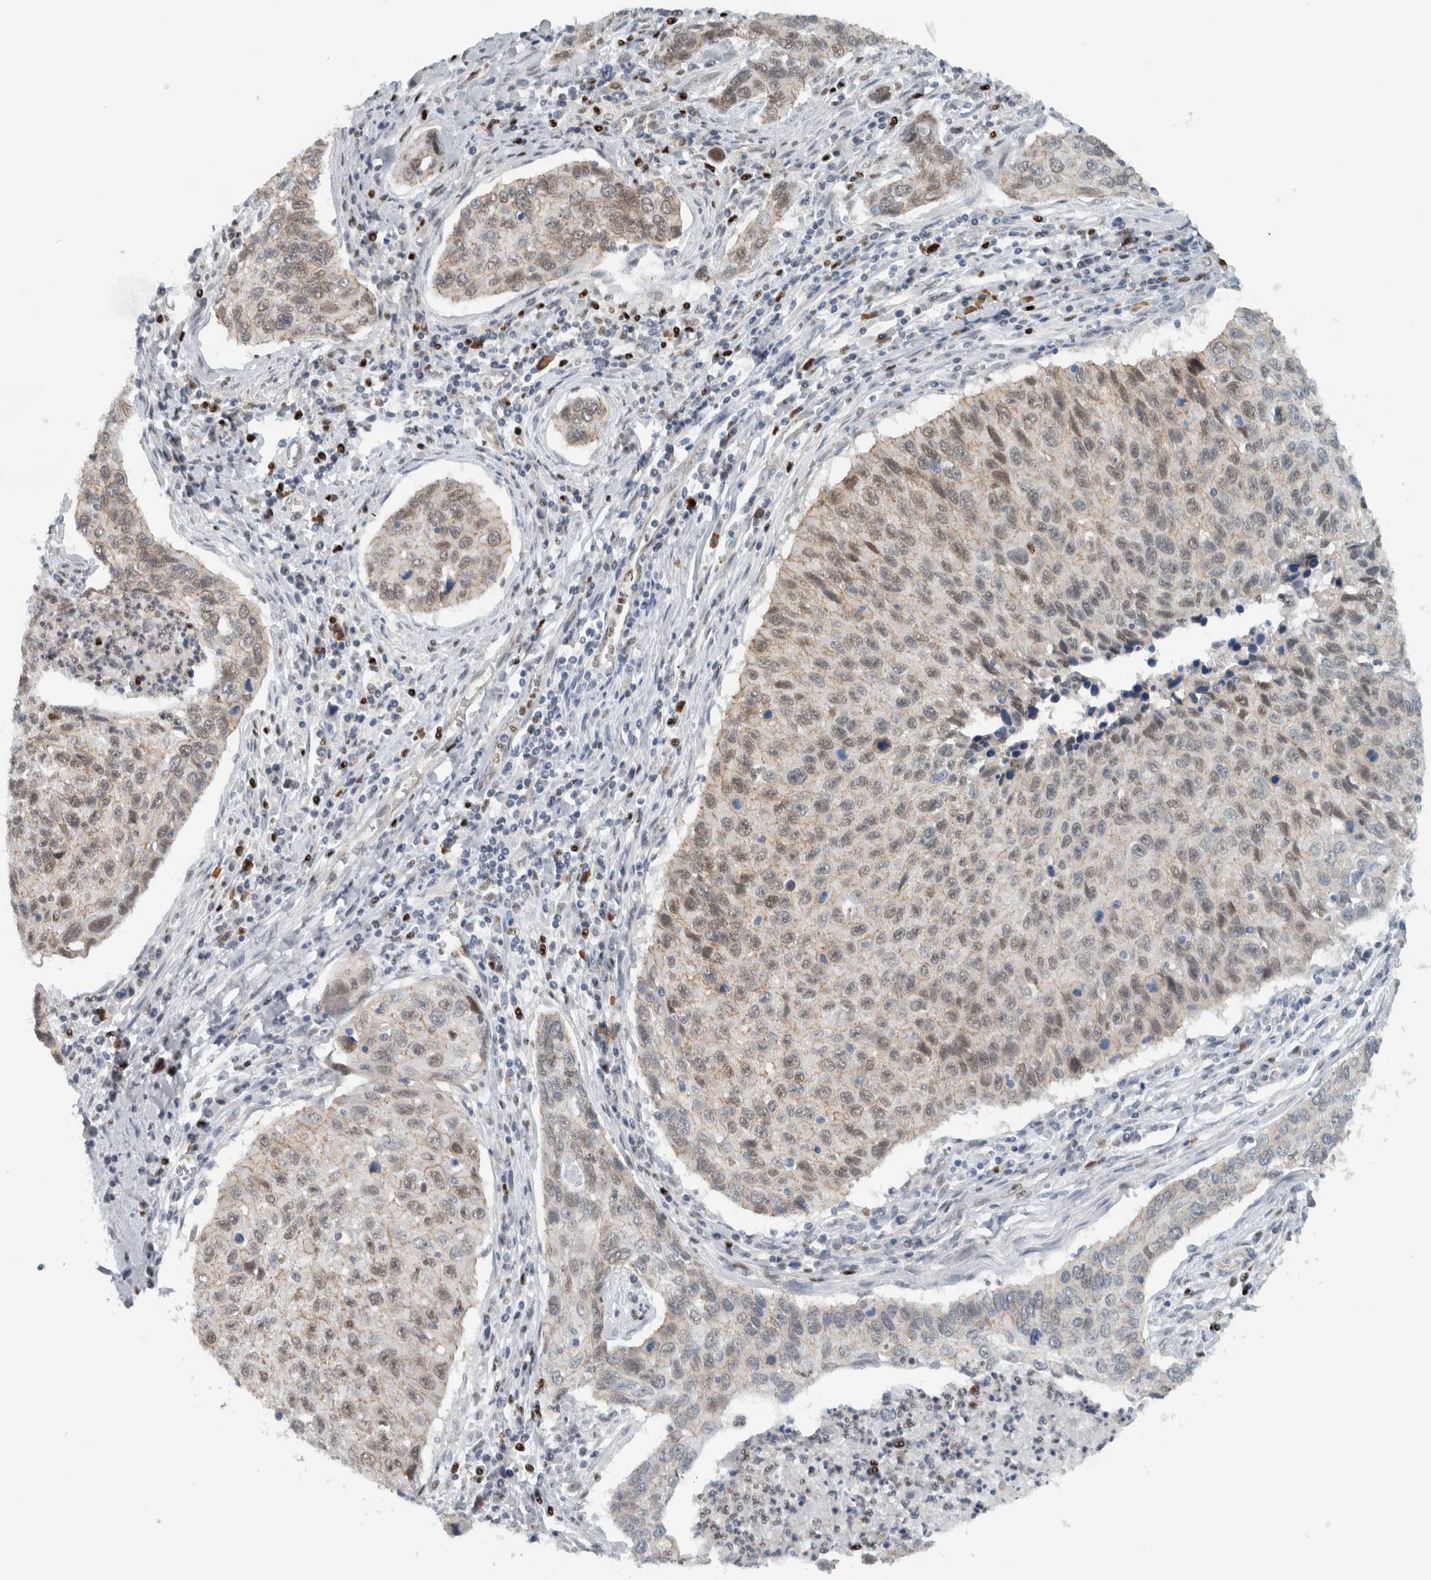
{"staining": {"intensity": "weak", "quantity": ">75%", "location": "nuclear"}, "tissue": "cervical cancer", "cell_type": "Tumor cells", "image_type": "cancer", "snomed": [{"axis": "morphology", "description": "Squamous cell carcinoma, NOS"}, {"axis": "topography", "description": "Cervix"}], "caption": "Human cervical cancer stained with a protein marker reveals weak staining in tumor cells.", "gene": "ADPRM", "patient": {"sex": "female", "age": 53}}